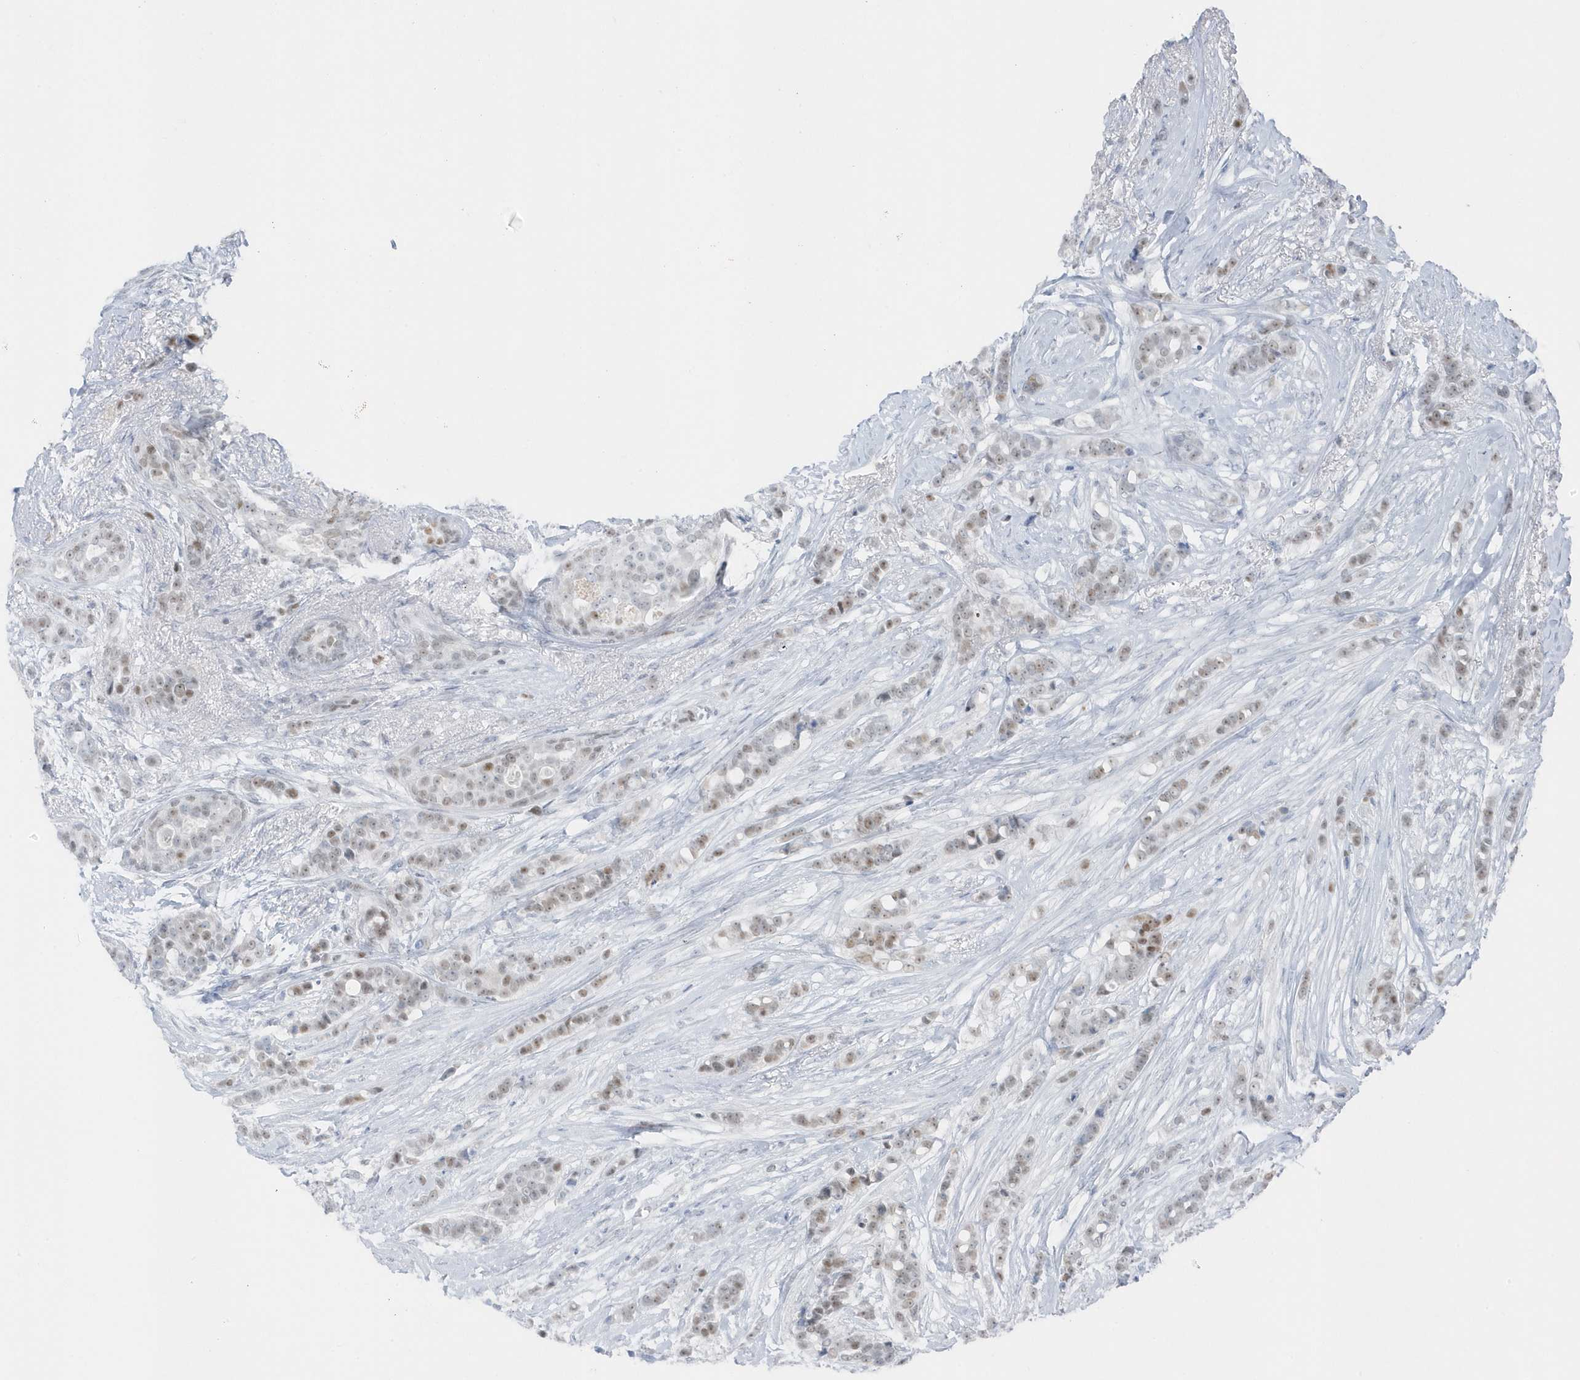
{"staining": {"intensity": "weak", "quantity": "25%-75%", "location": "nuclear"}, "tissue": "breast cancer", "cell_type": "Tumor cells", "image_type": "cancer", "snomed": [{"axis": "morphology", "description": "Lobular carcinoma"}, {"axis": "topography", "description": "Breast"}], "caption": "The micrograph shows immunohistochemical staining of breast cancer (lobular carcinoma). There is weak nuclear staining is present in approximately 25%-75% of tumor cells.", "gene": "SMIM34", "patient": {"sex": "female", "age": 51}}